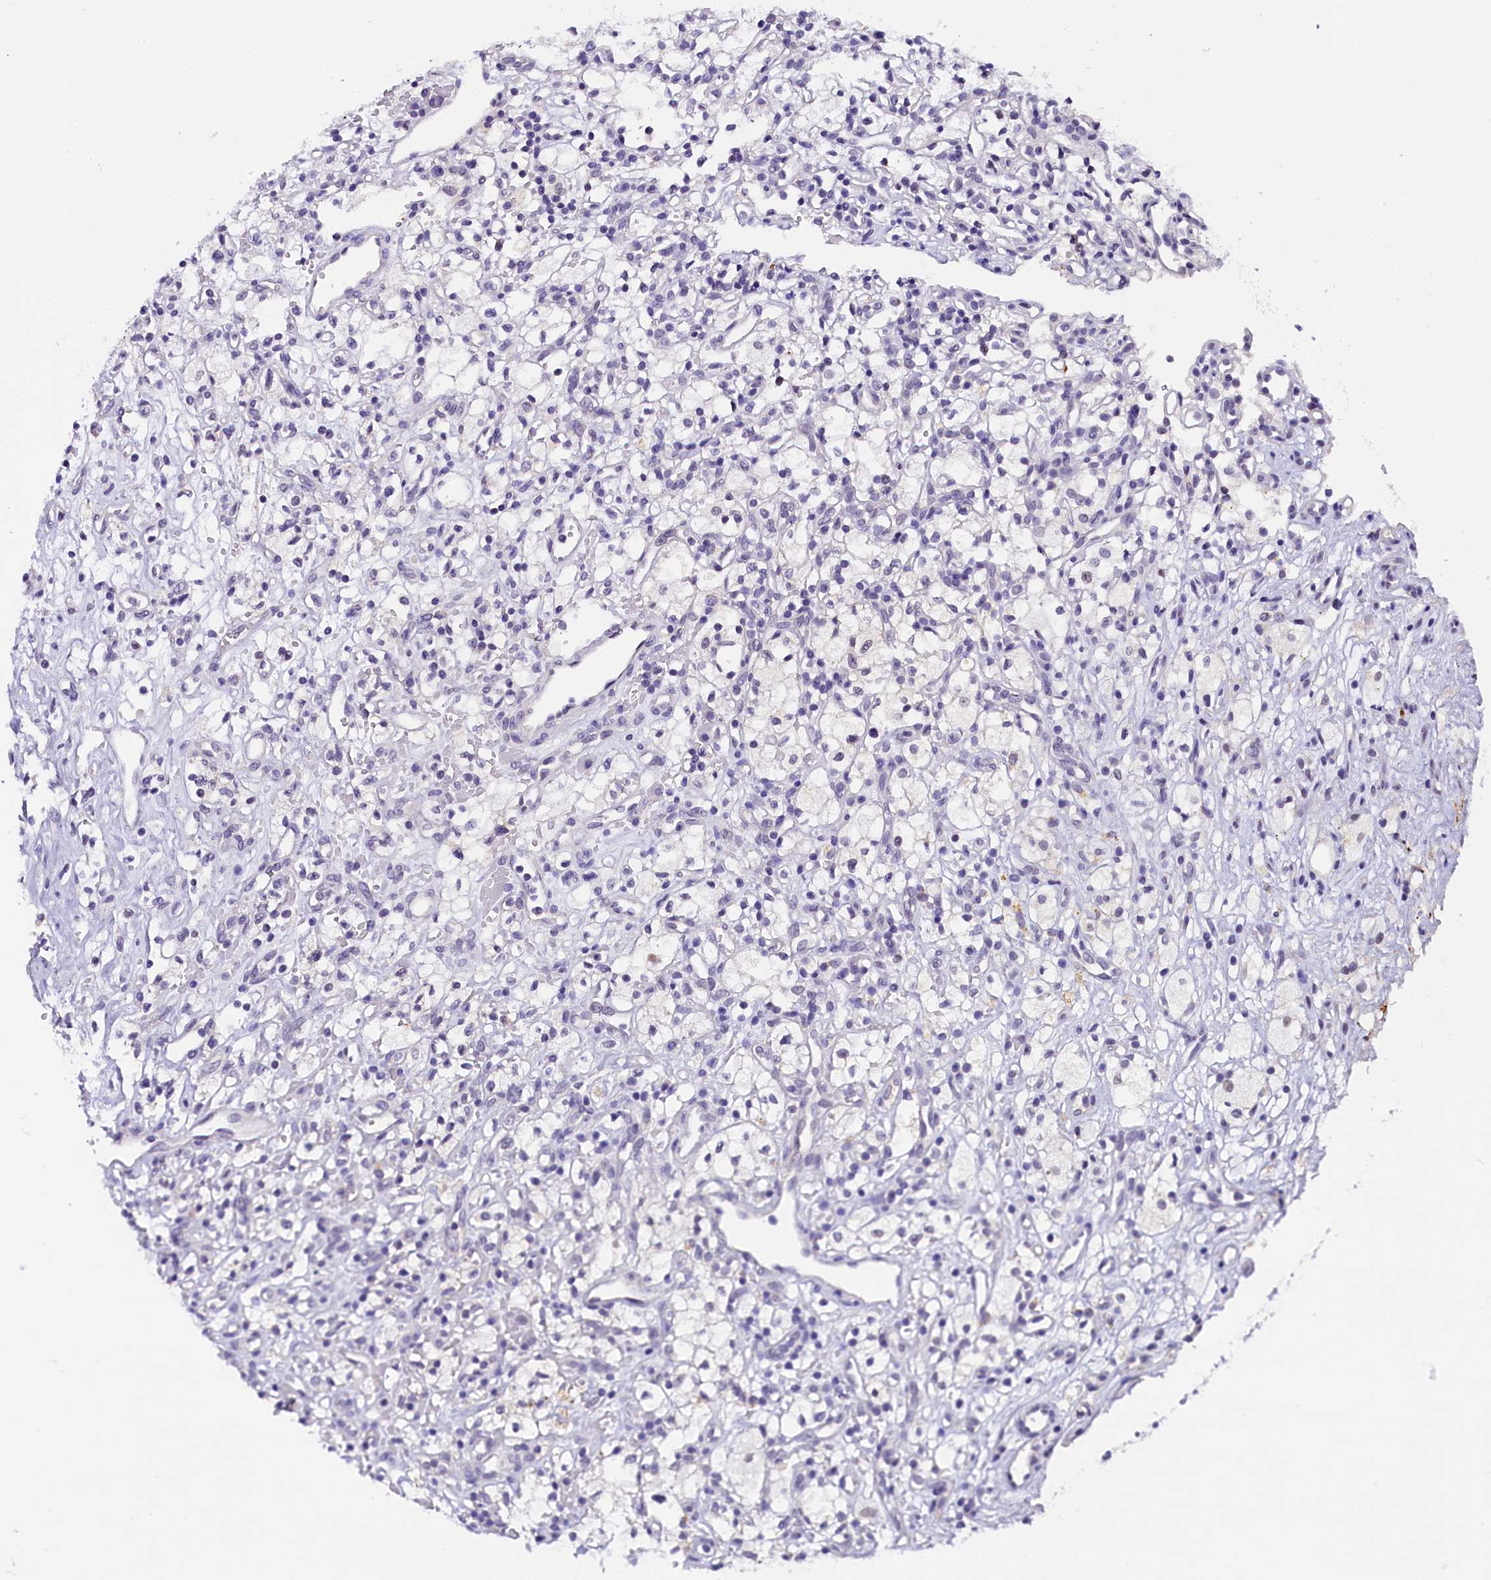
{"staining": {"intensity": "negative", "quantity": "none", "location": "none"}, "tissue": "renal cancer", "cell_type": "Tumor cells", "image_type": "cancer", "snomed": [{"axis": "morphology", "description": "Adenocarcinoma, NOS"}, {"axis": "topography", "description": "Kidney"}], "caption": "Tumor cells are negative for protein expression in human adenocarcinoma (renal).", "gene": "IQCN", "patient": {"sex": "male", "age": 59}}